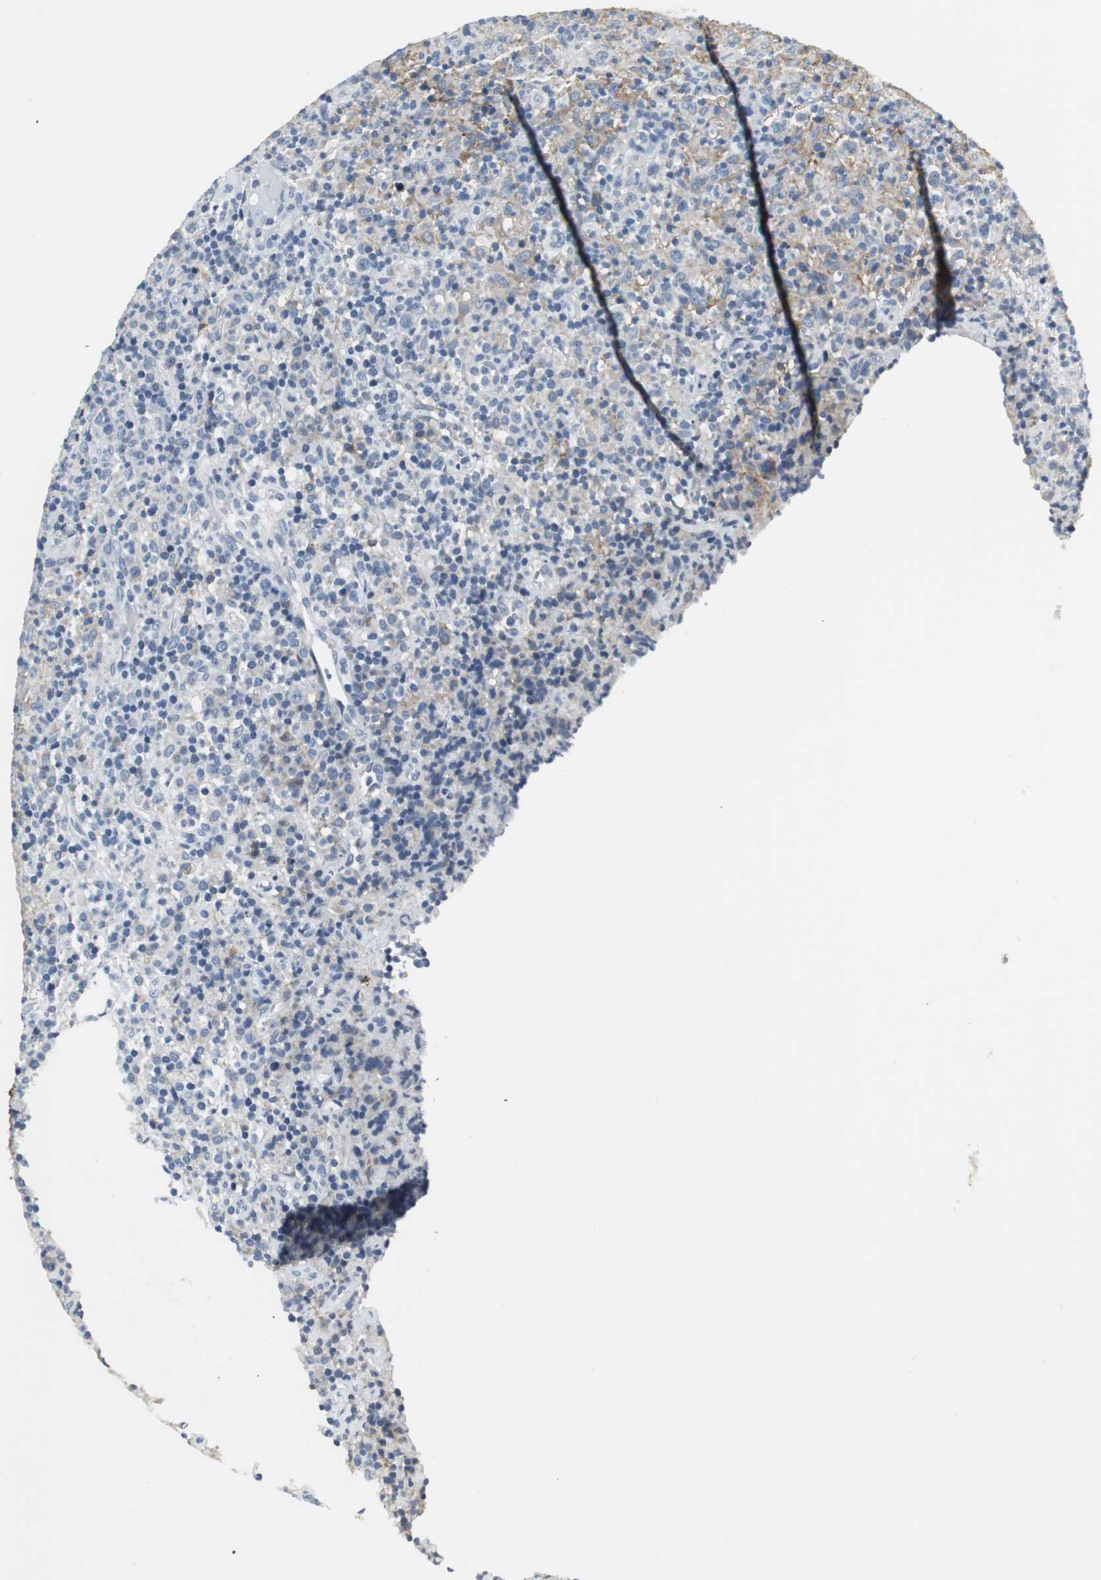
{"staining": {"intensity": "weak", "quantity": "25%-75%", "location": "cytoplasmic/membranous"}, "tissue": "lymphoma", "cell_type": "Tumor cells", "image_type": "cancer", "snomed": [{"axis": "morphology", "description": "Hodgkin's disease, NOS"}, {"axis": "topography", "description": "Lymph node"}], "caption": "Brown immunohistochemical staining in lymphoma shows weak cytoplasmic/membranous expression in about 25%-75% of tumor cells. The protein is shown in brown color, while the nuclei are stained blue.", "gene": "SLC2A5", "patient": {"sex": "male", "age": 65}}